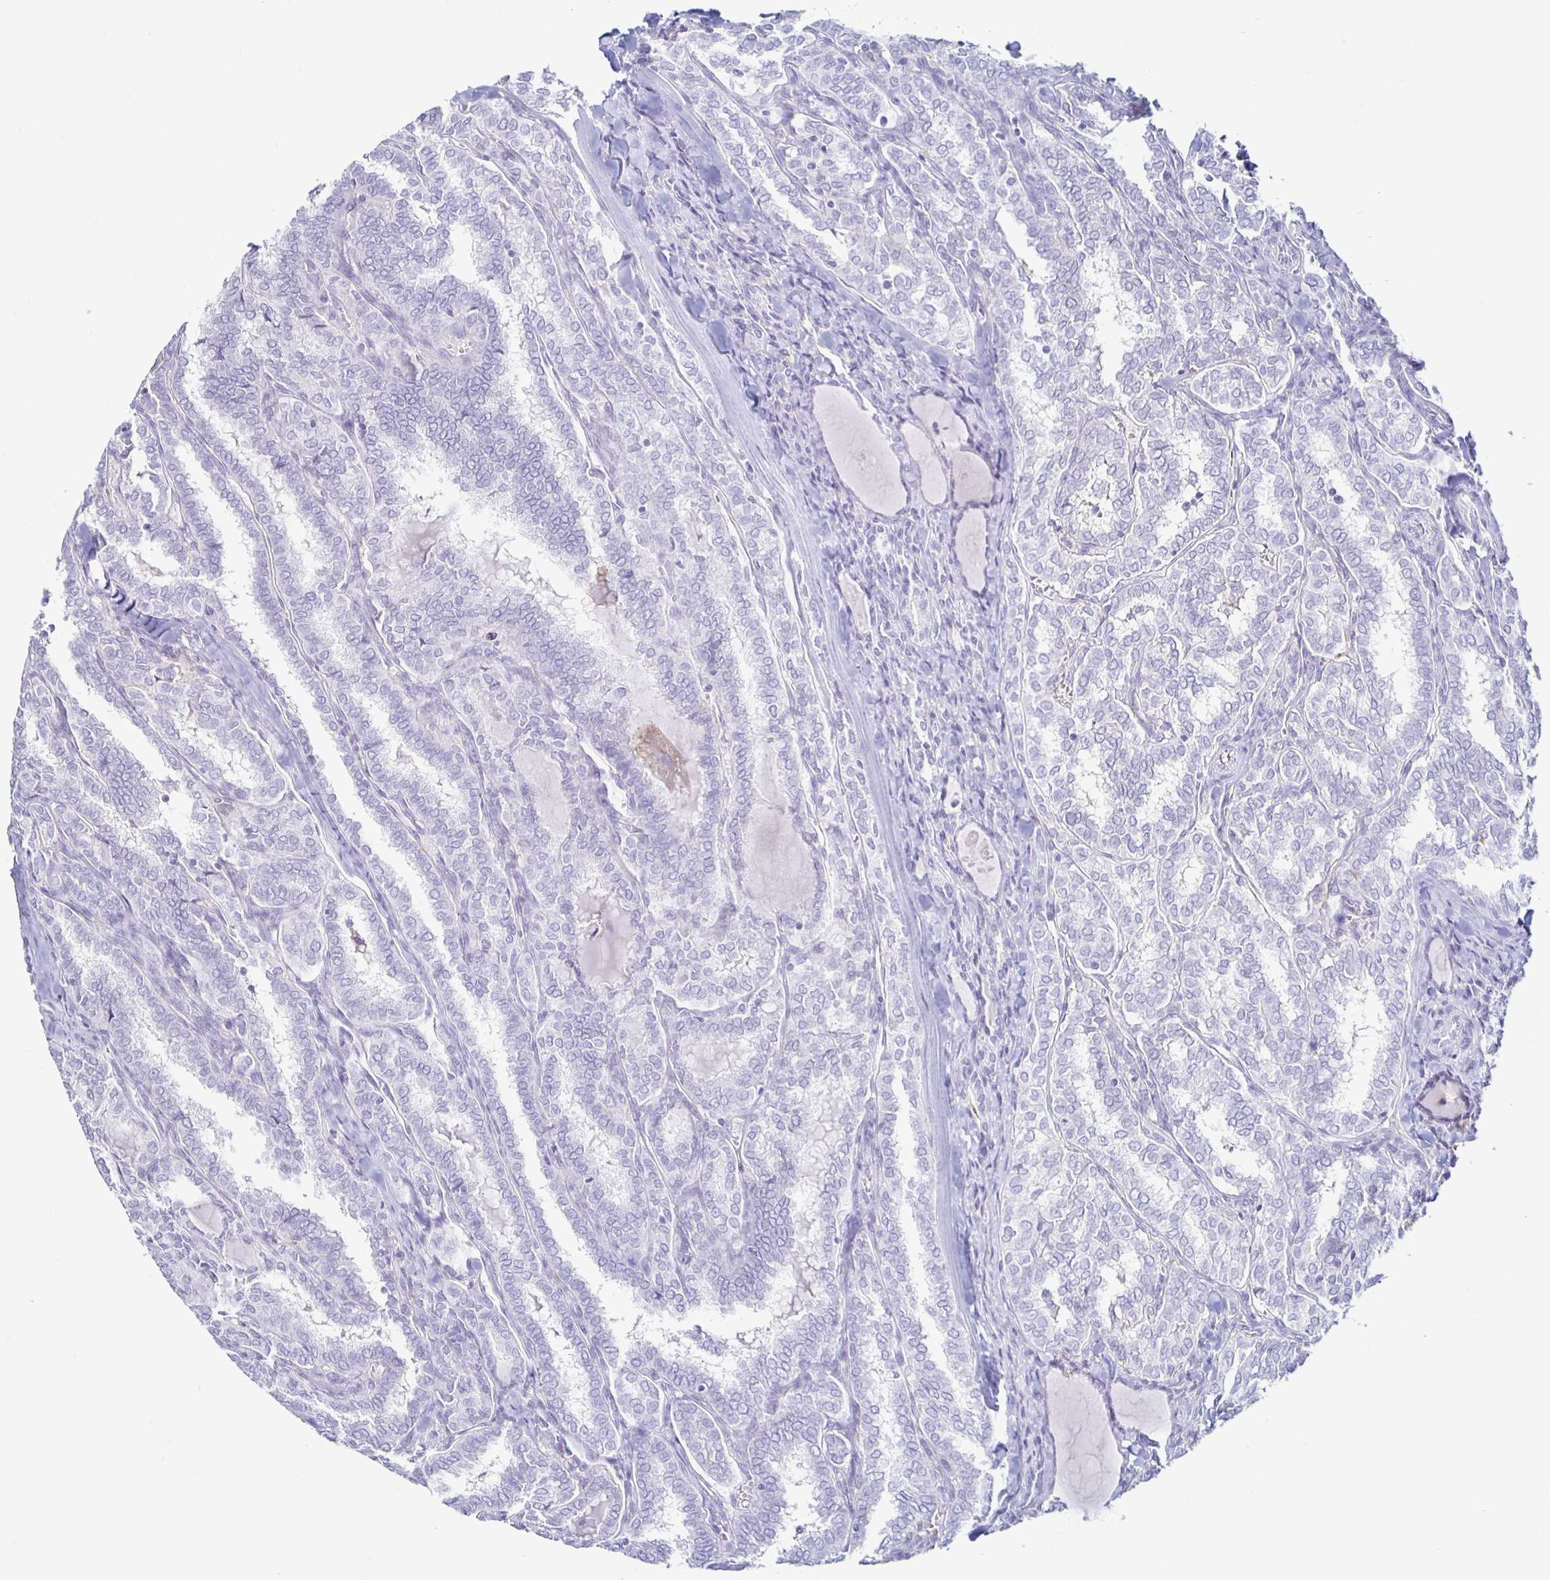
{"staining": {"intensity": "negative", "quantity": "none", "location": "none"}, "tissue": "thyroid cancer", "cell_type": "Tumor cells", "image_type": "cancer", "snomed": [{"axis": "morphology", "description": "Papillary adenocarcinoma, NOS"}, {"axis": "topography", "description": "Thyroid gland"}], "caption": "Photomicrograph shows no protein positivity in tumor cells of thyroid cancer (papillary adenocarcinoma) tissue.", "gene": "SIRPA", "patient": {"sex": "female", "age": 30}}